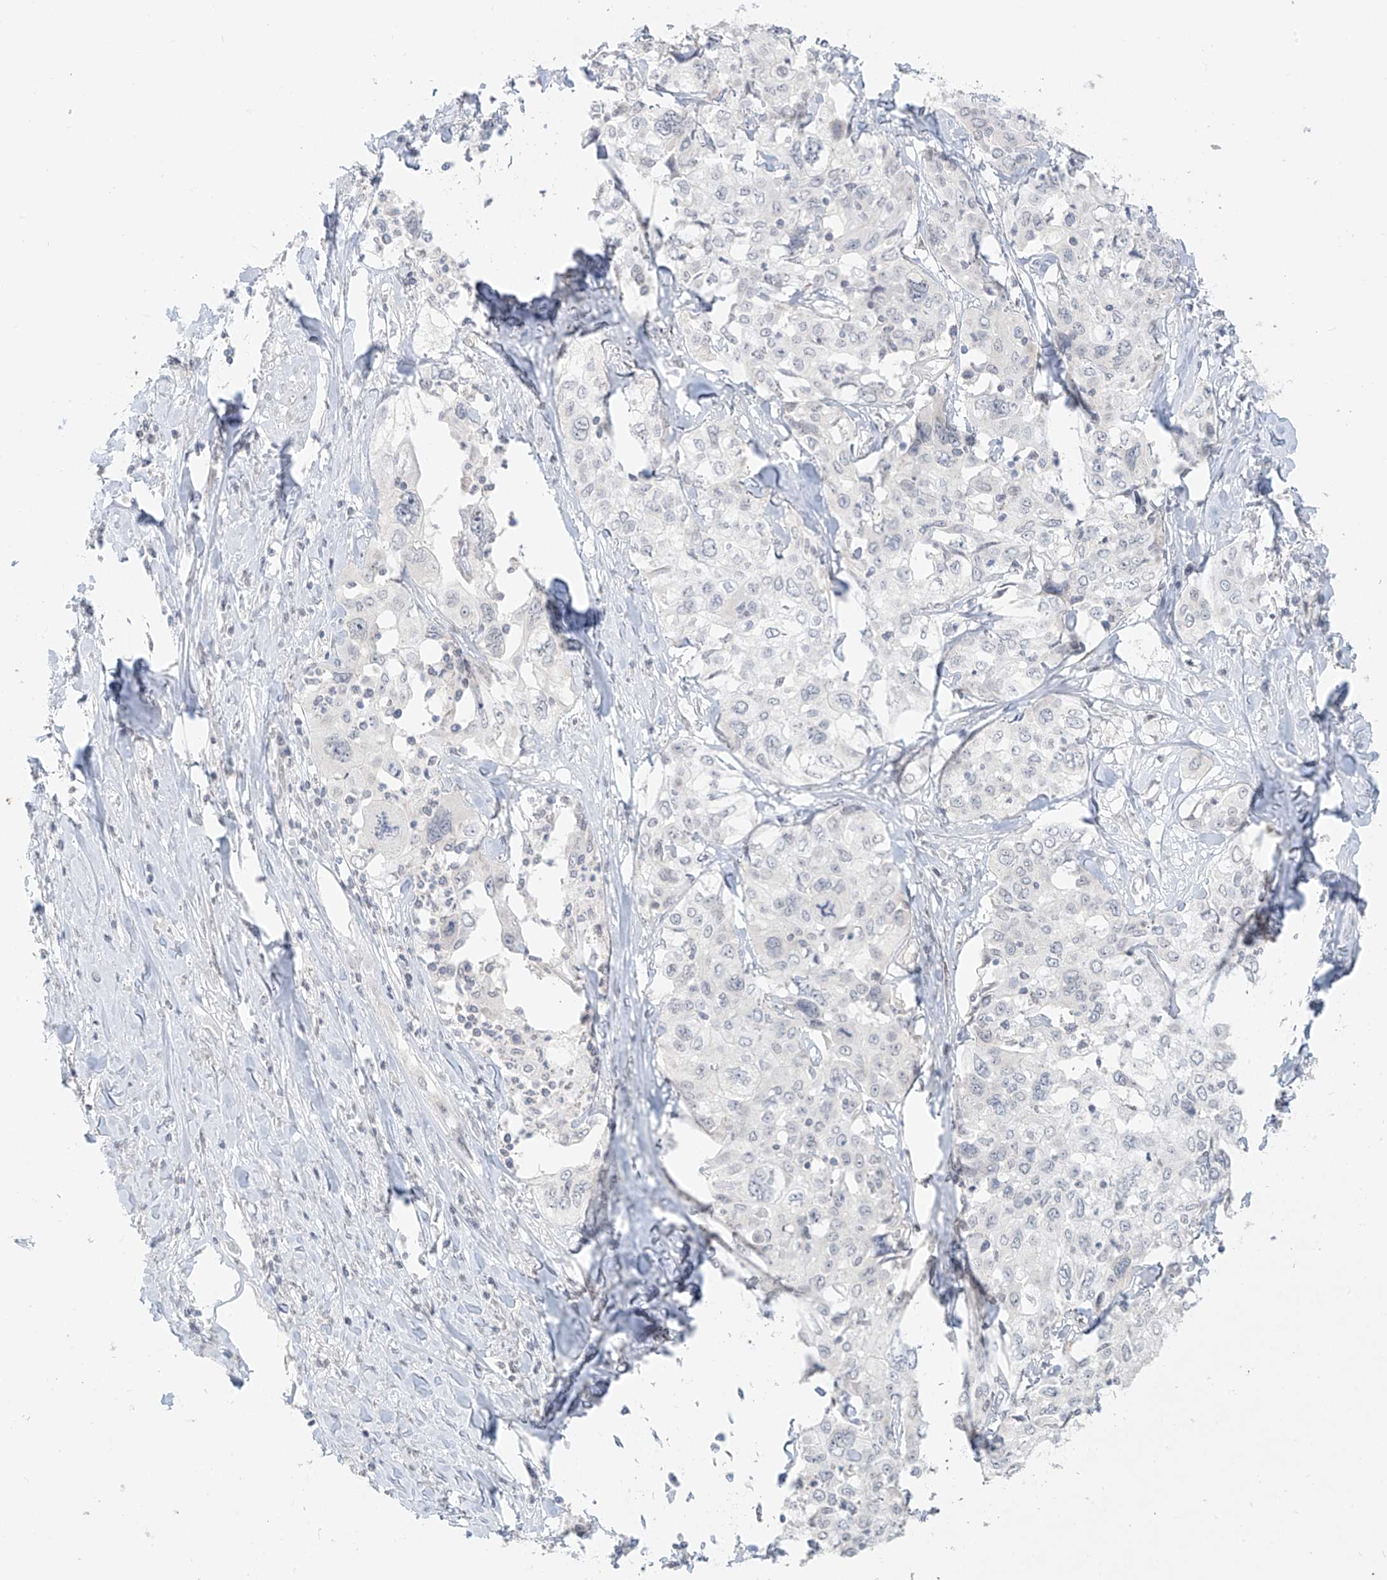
{"staining": {"intensity": "negative", "quantity": "none", "location": "none"}, "tissue": "cervical cancer", "cell_type": "Tumor cells", "image_type": "cancer", "snomed": [{"axis": "morphology", "description": "Squamous cell carcinoma, NOS"}, {"axis": "topography", "description": "Cervix"}], "caption": "This photomicrograph is of squamous cell carcinoma (cervical) stained with immunohistochemistry to label a protein in brown with the nuclei are counter-stained blue. There is no expression in tumor cells. Brightfield microscopy of immunohistochemistry (IHC) stained with DAB (3,3'-diaminobenzidine) (brown) and hematoxylin (blue), captured at high magnification.", "gene": "OSBPL7", "patient": {"sex": "female", "age": 31}}